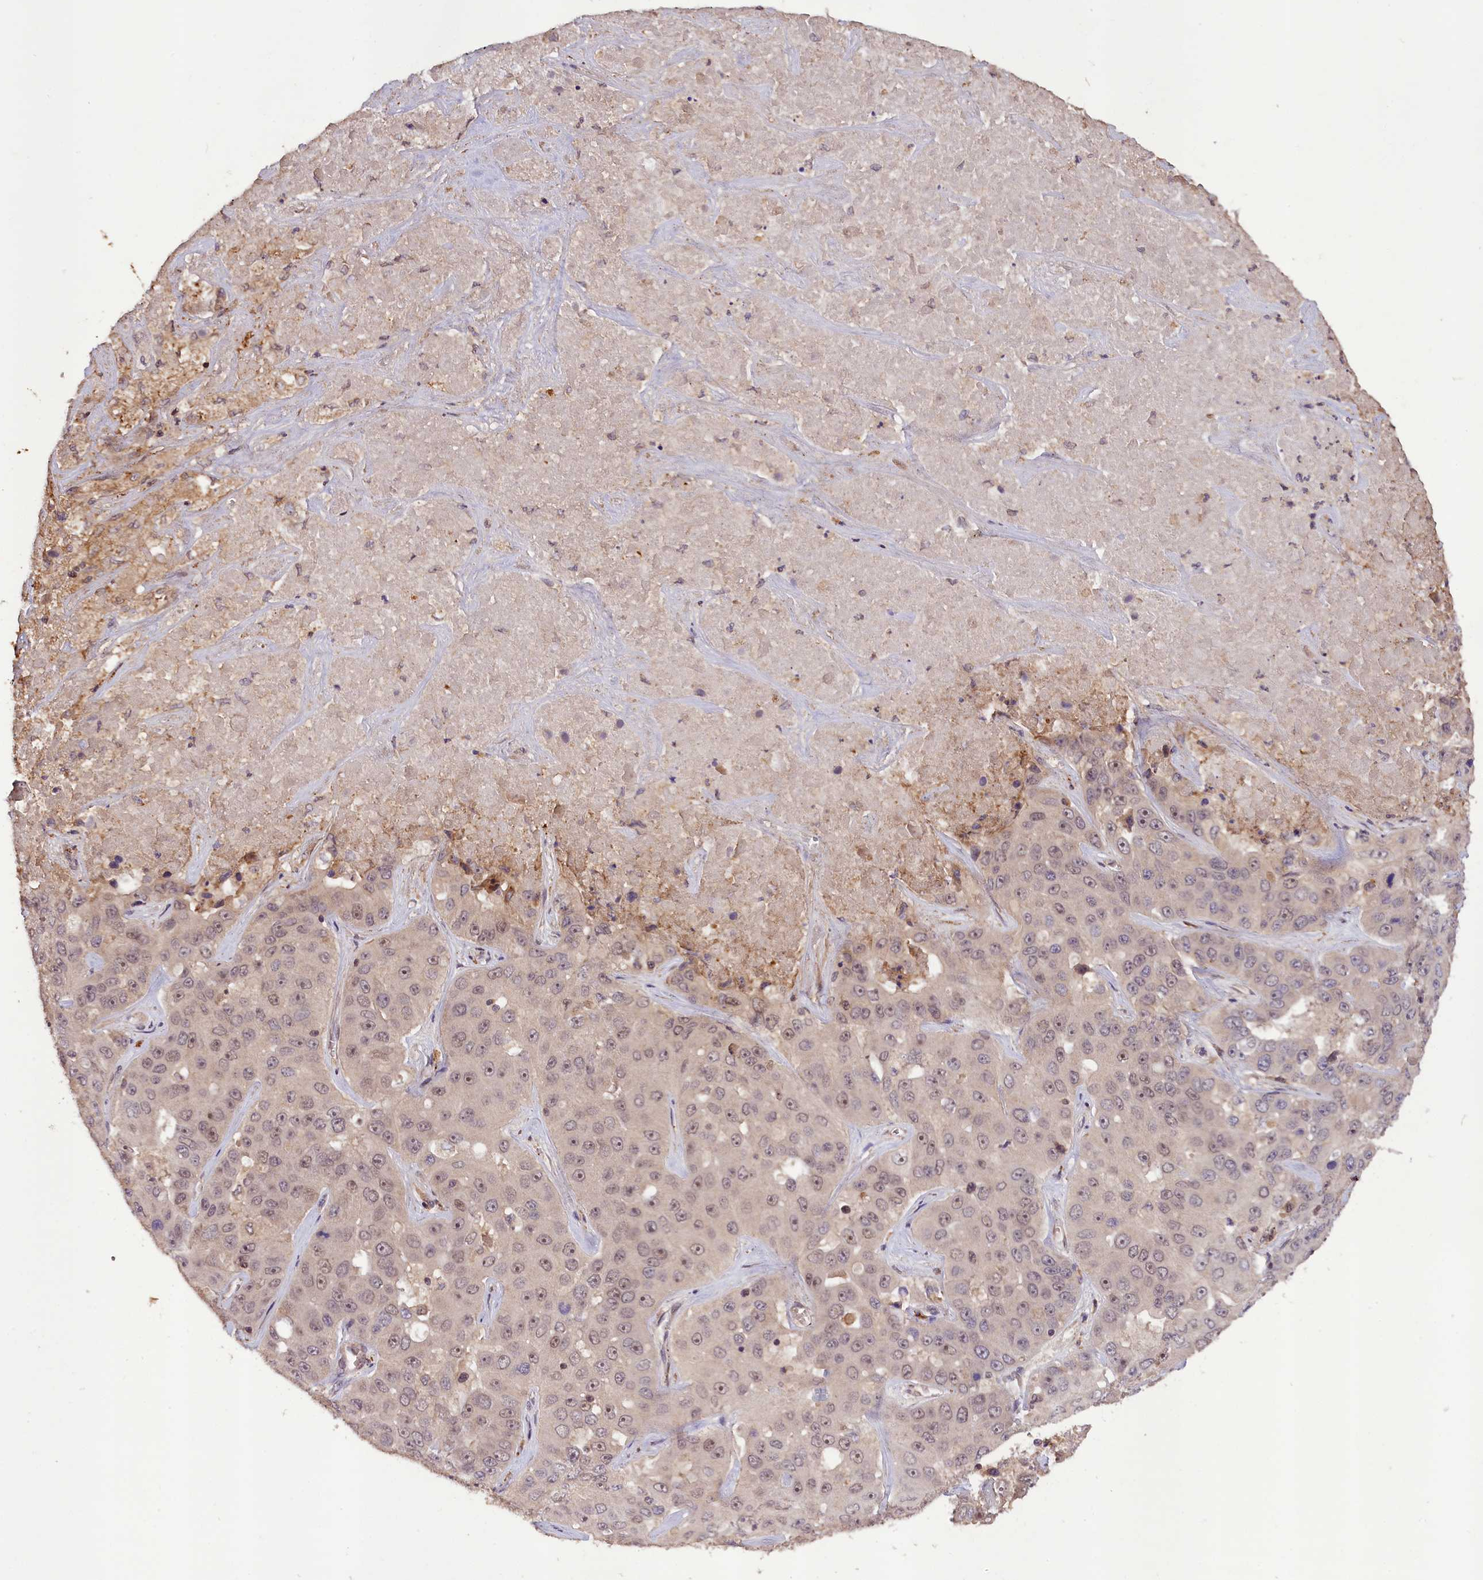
{"staining": {"intensity": "weak", "quantity": "25%-75%", "location": "nuclear"}, "tissue": "liver cancer", "cell_type": "Tumor cells", "image_type": "cancer", "snomed": [{"axis": "morphology", "description": "Cholangiocarcinoma"}, {"axis": "topography", "description": "Liver"}], "caption": "The histopathology image exhibits a brown stain indicating the presence of a protein in the nuclear of tumor cells in cholangiocarcinoma (liver).", "gene": "DNAJB9", "patient": {"sex": "female", "age": 52}}